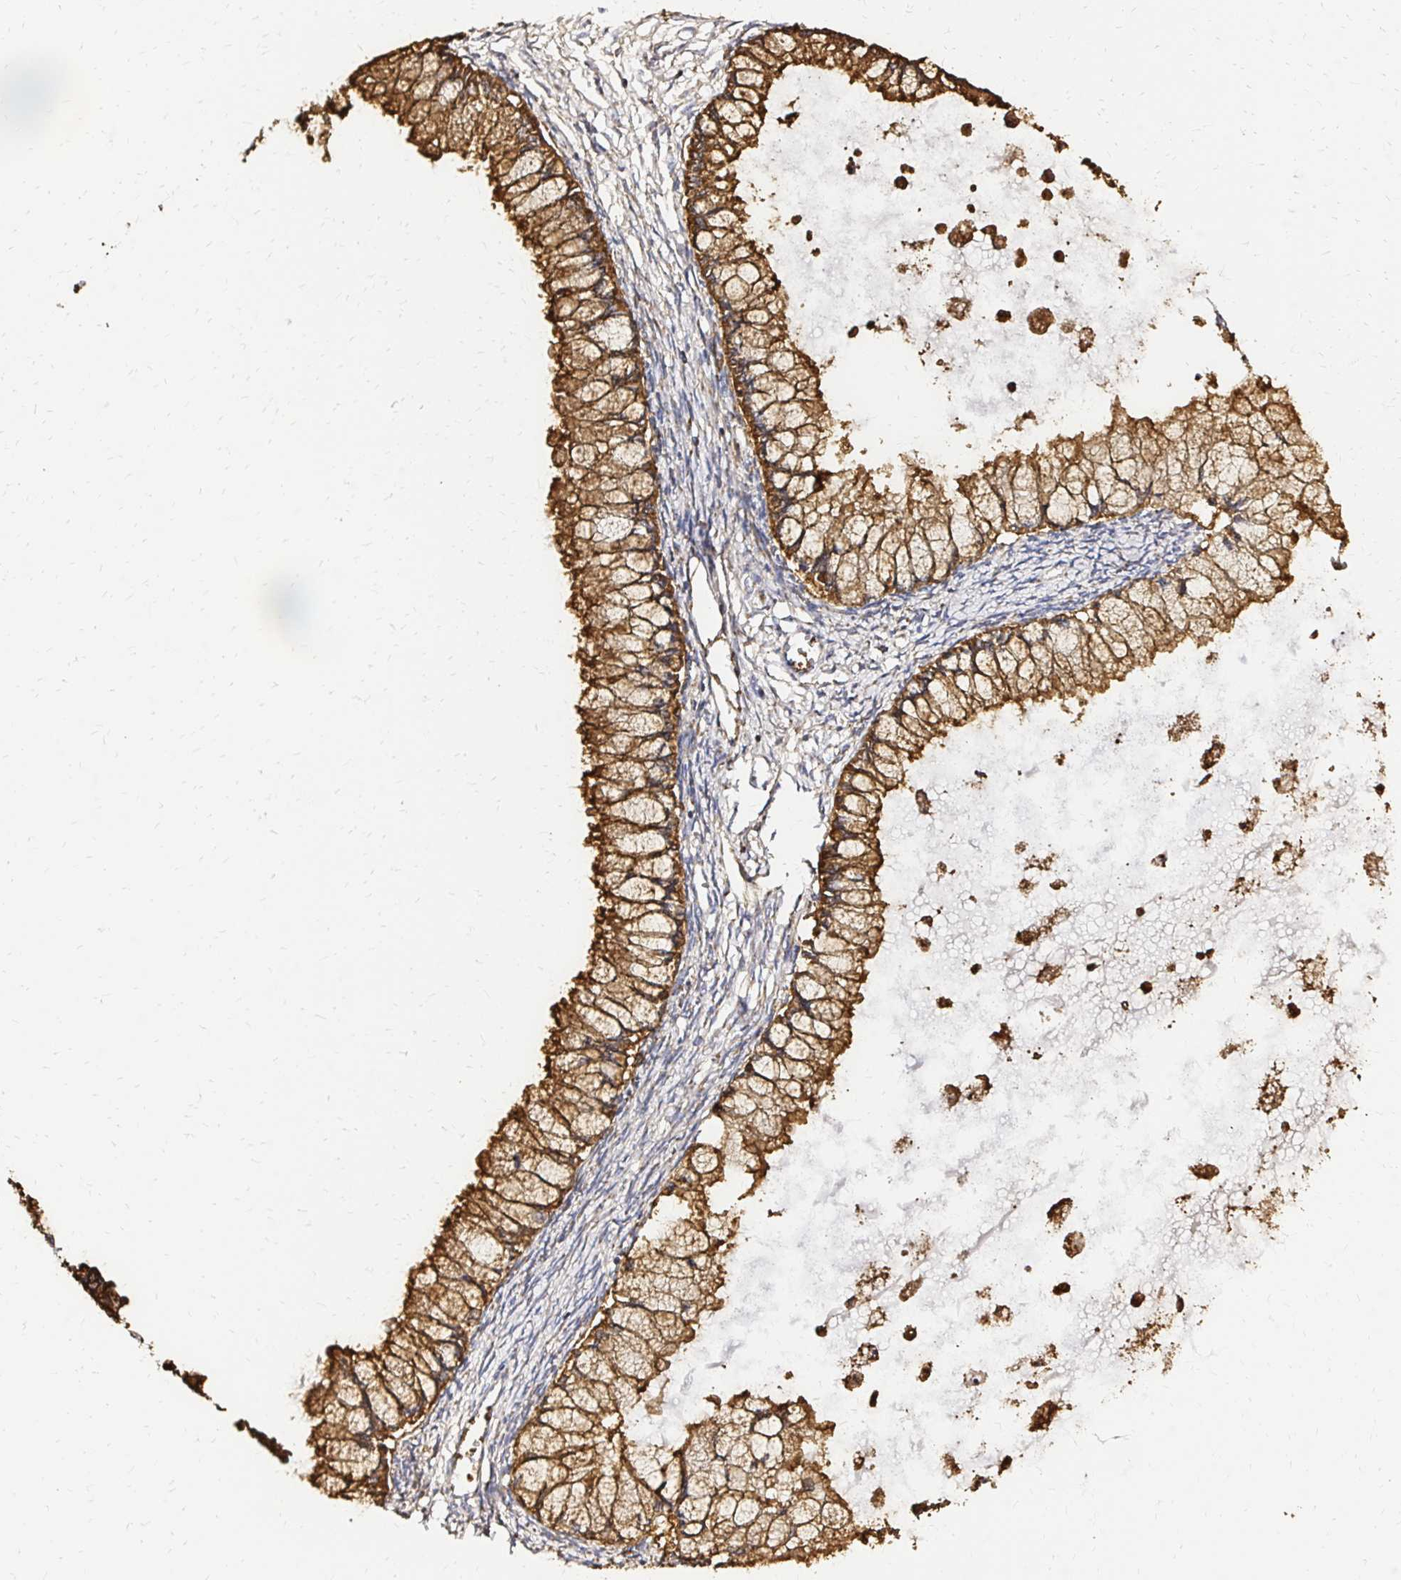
{"staining": {"intensity": "moderate", "quantity": ">75%", "location": "cytoplasmic/membranous"}, "tissue": "ovarian cancer", "cell_type": "Tumor cells", "image_type": "cancer", "snomed": [{"axis": "morphology", "description": "Cystadenocarcinoma, mucinous, NOS"}, {"axis": "topography", "description": "Ovary"}], "caption": "A medium amount of moderate cytoplasmic/membranous positivity is seen in about >75% of tumor cells in ovarian cancer tissue.", "gene": "MRPL13", "patient": {"sex": "female", "age": 34}}